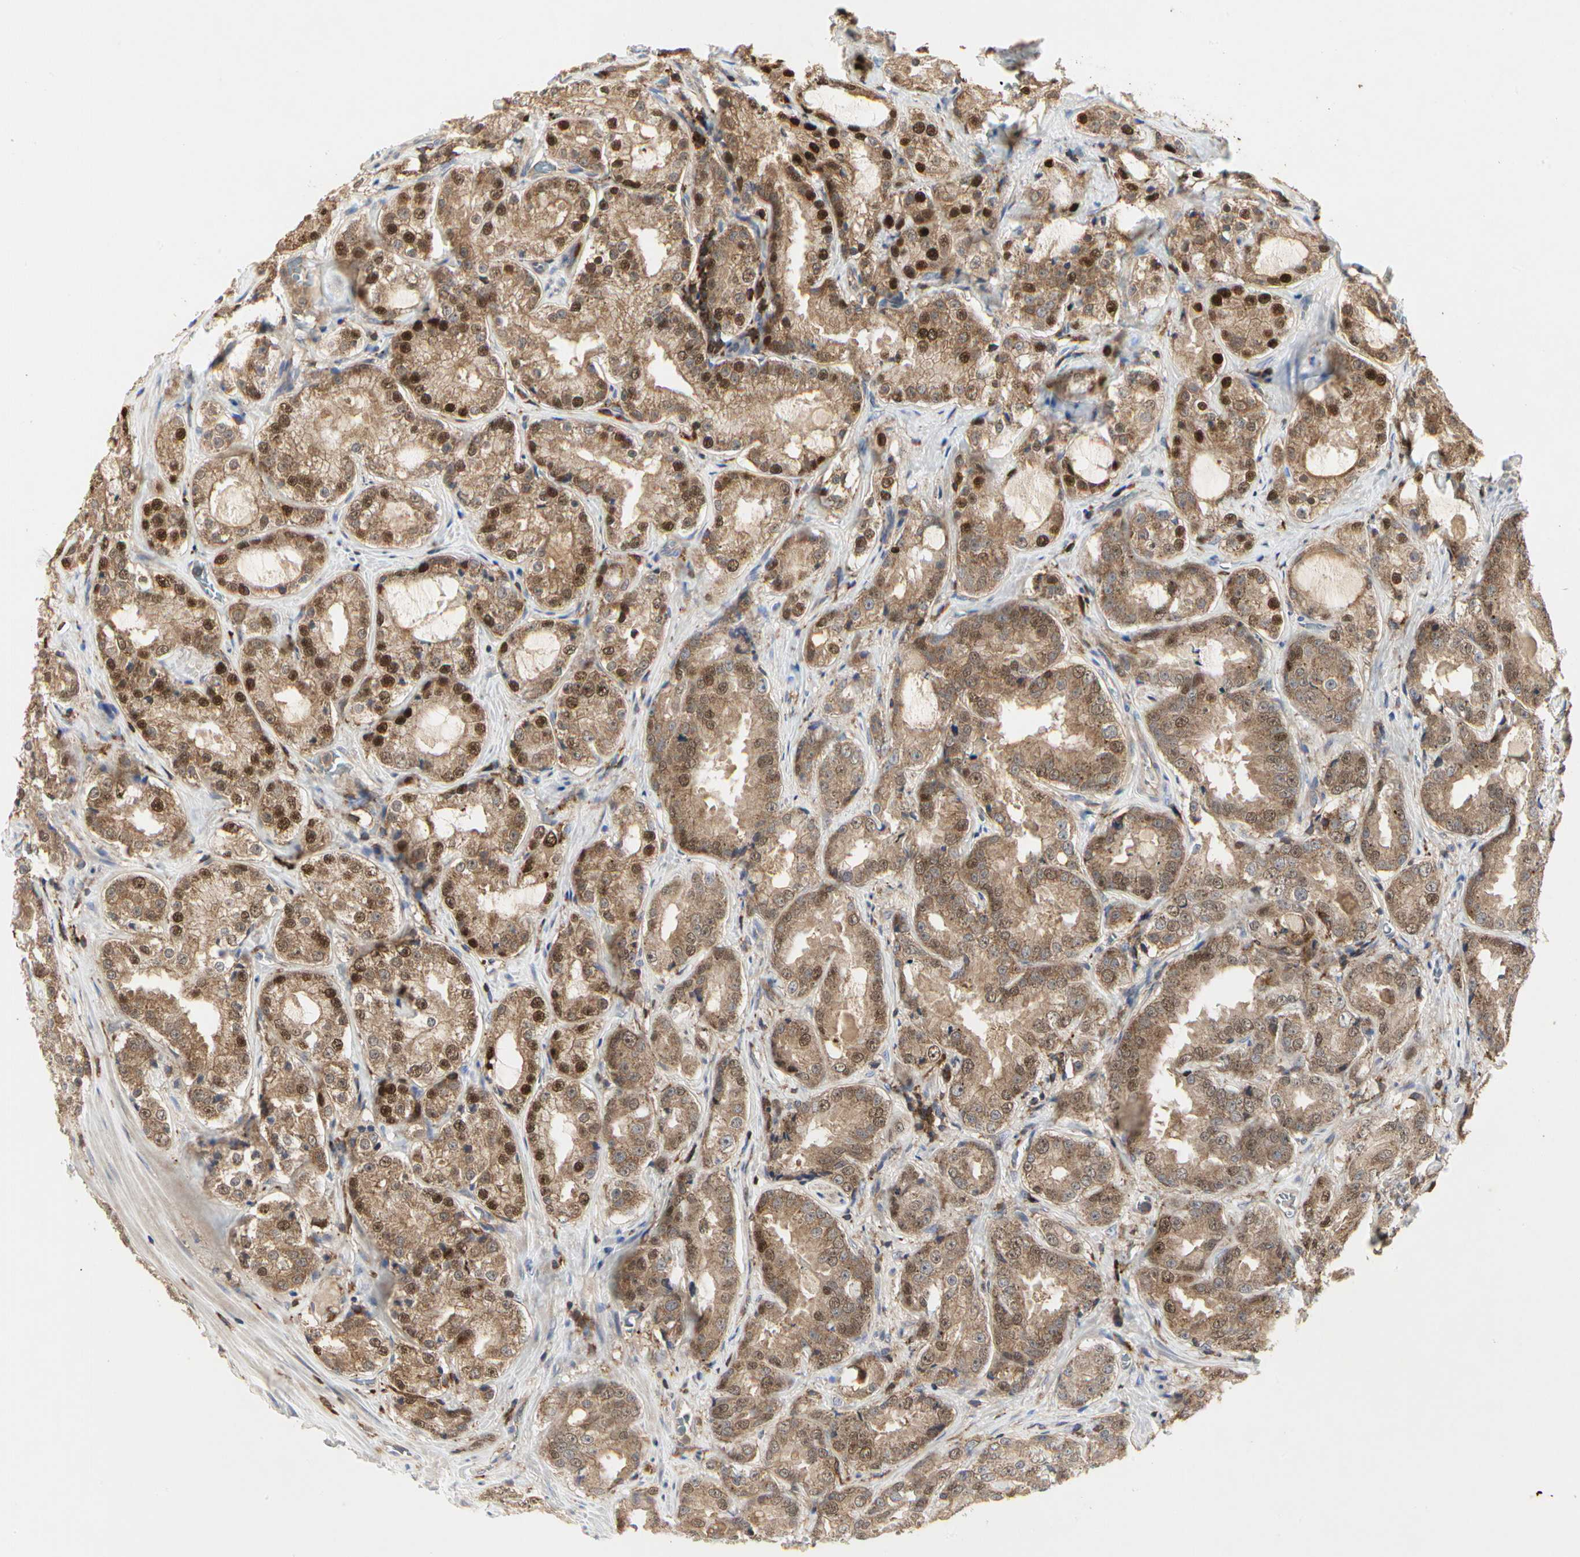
{"staining": {"intensity": "moderate", "quantity": ">75%", "location": "cytoplasmic/membranous,nuclear"}, "tissue": "prostate cancer", "cell_type": "Tumor cells", "image_type": "cancer", "snomed": [{"axis": "morphology", "description": "Adenocarcinoma, High grade"}, {"axis": "topography", "description": "Prostate"}], "caption": "A micrograph of prostate cancer stained for a protein reveals moderate cytoplasmic/membranous and nuclear brown staining in tumor cells.", "gene": "NAPG", "patient": {"sex": "male", "age": 73}}